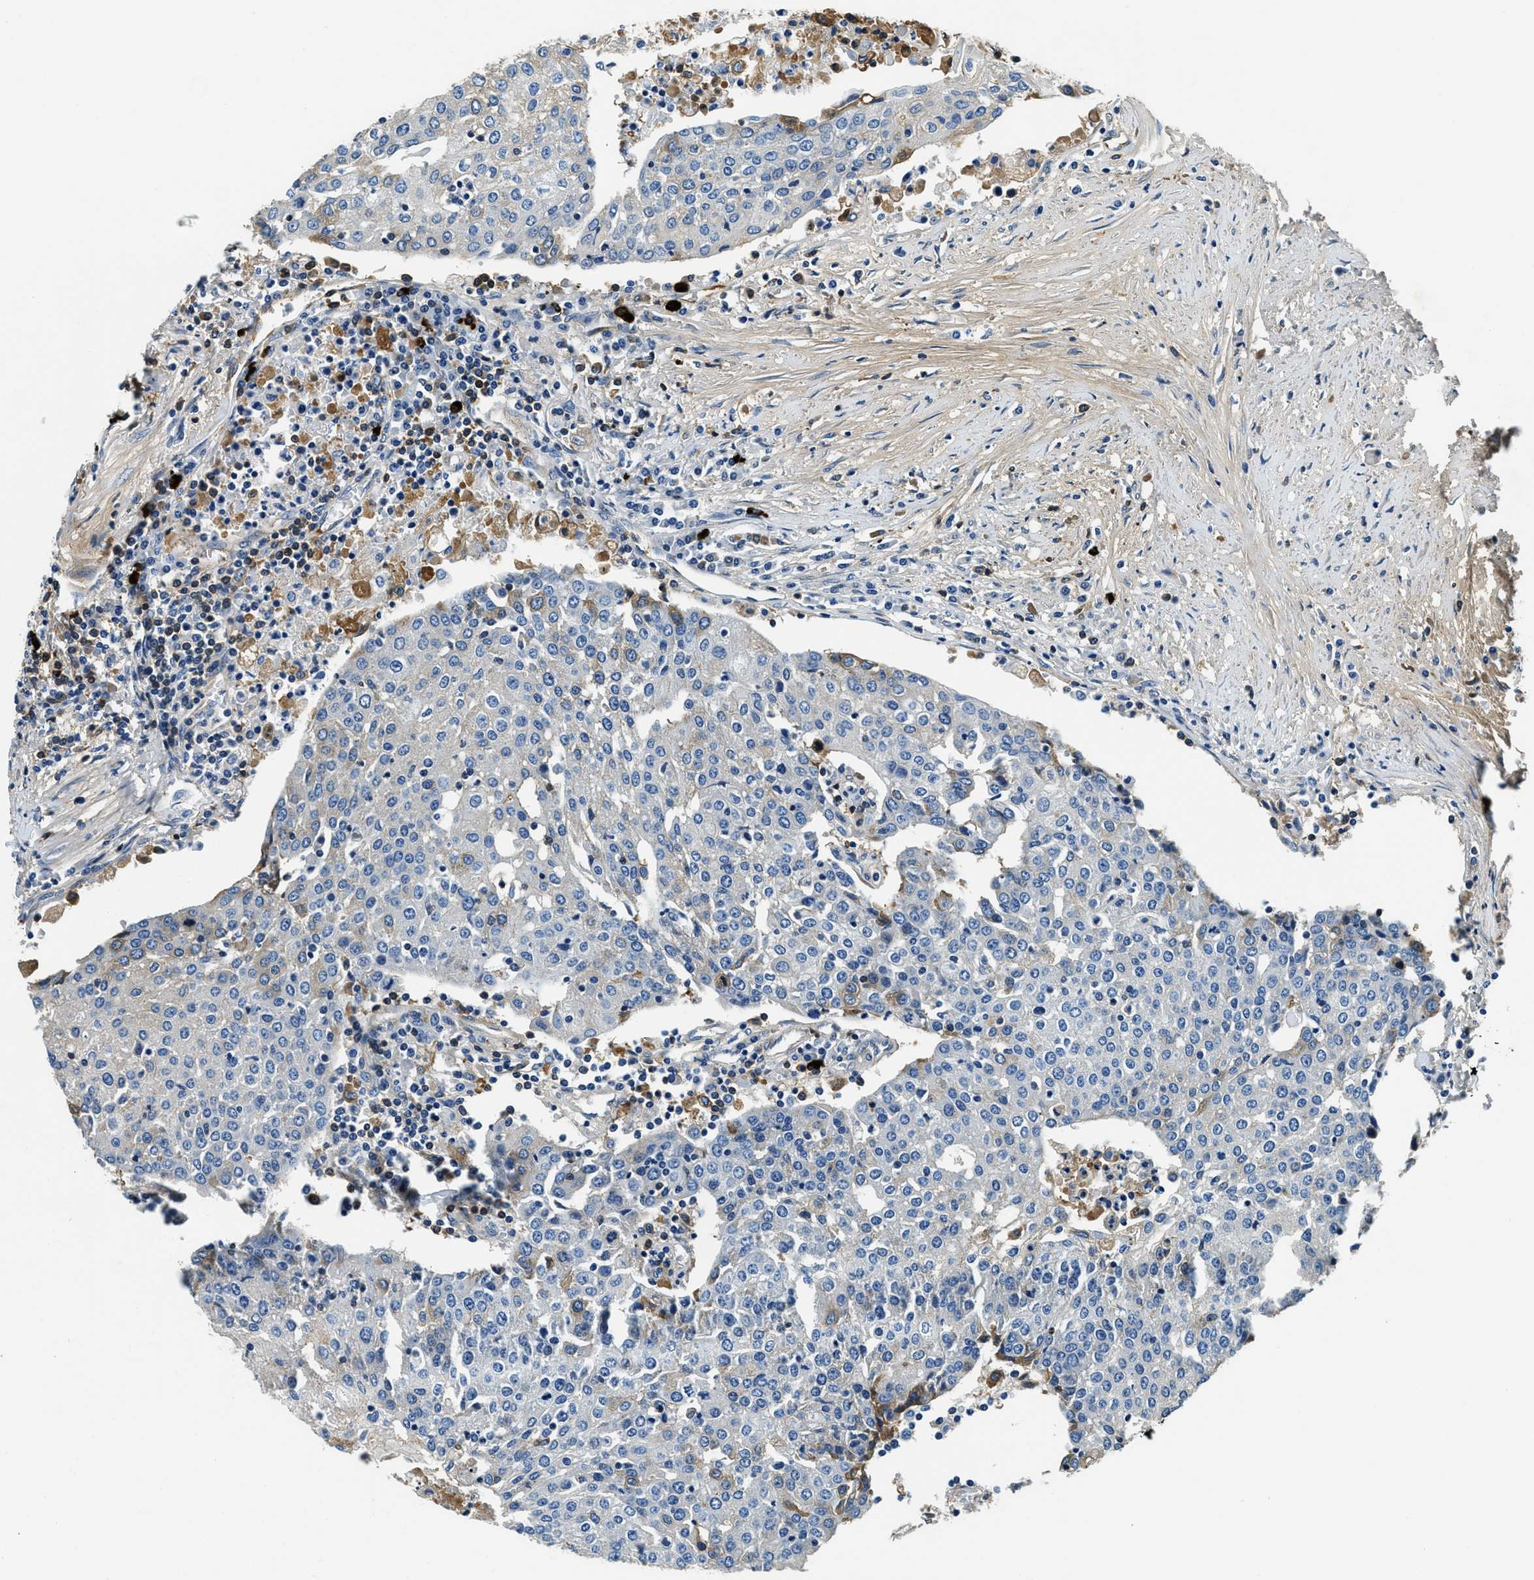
{"staining": {"intensity": "weak", "quantity": "<25%", "location": "cytoplasmic/membranous"}, "tissue": "urothelial cancer", "cell_type": "Tumor cells", "image_type": "cancer", "snomed": [{"axis": "morphology", "description": "Urothelial carcinoma, High grade"}, {"axis": "topography", "description": "Urinary bladder"}], "caption": "Immunohistochemistry (IHC) image of urothelial cancer stained for a protein (brown), which displays no expression in tumor cells.", "gene": "TMEM186", "patient": {"sex": "female", "age": 85}}